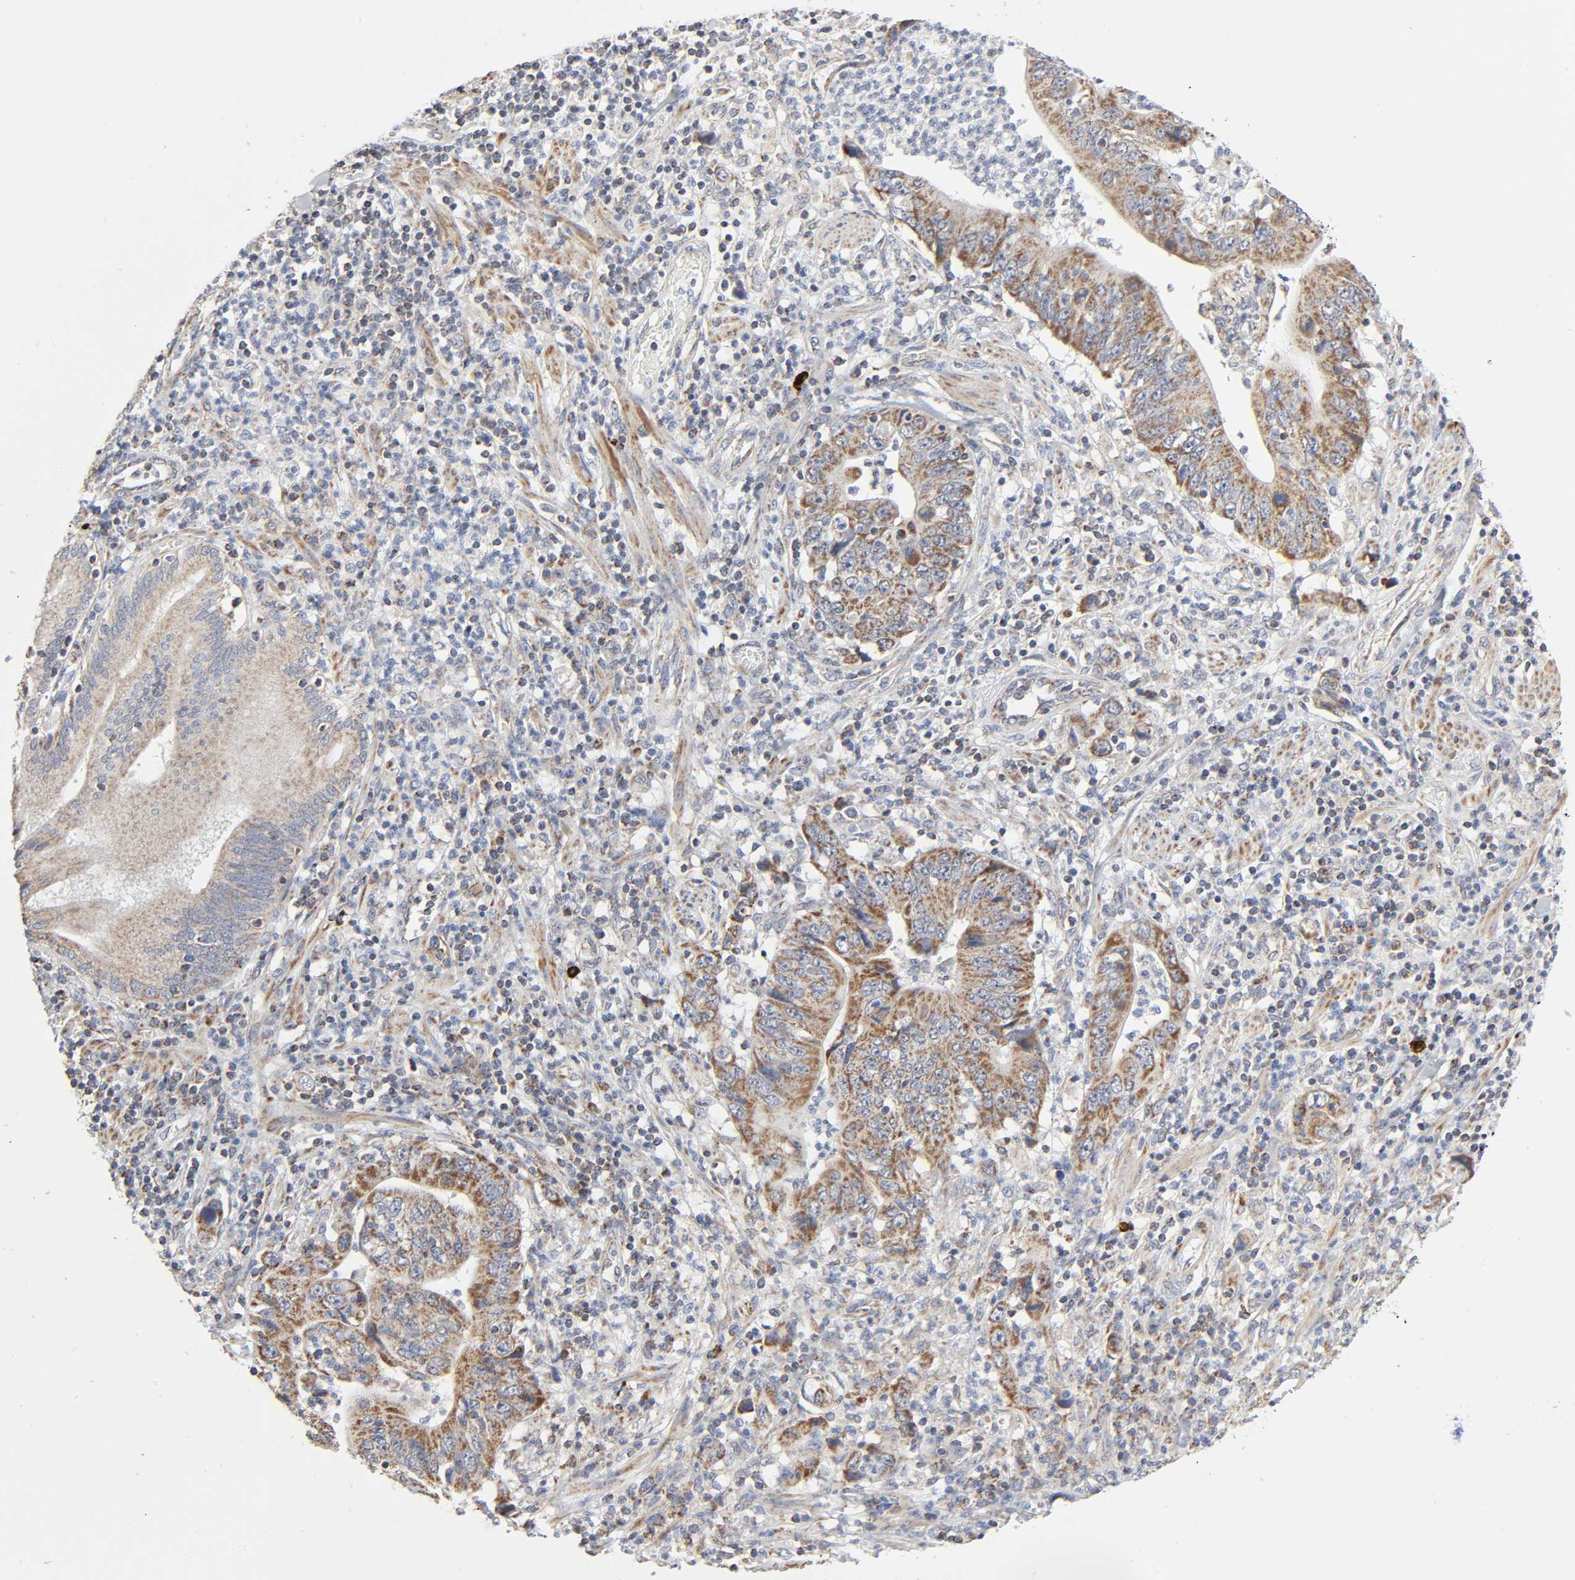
{"staining": {"intensity": "moderate", "quantity": ">75%", "location": "cytoplasmic/membranous"}, "tissue": "pancreatic cancer", "cell_type": "Tumor cells", "image_type": "cancer", "snomed": [{"axis": "morphology", "description": "Adenocarcinoma, NOS"}, {"axis": "topography", "description": "Pancreas"}], "caption": "Approximately >75% of tumor cells in adenocarcinoma (pancreatic) reveal moderate cytoplasmic/membranous protein expression as visualized by brown immunohistochemical staining.", "gene": "SYT16", "patient": {"sex": "female", "age": 48}}